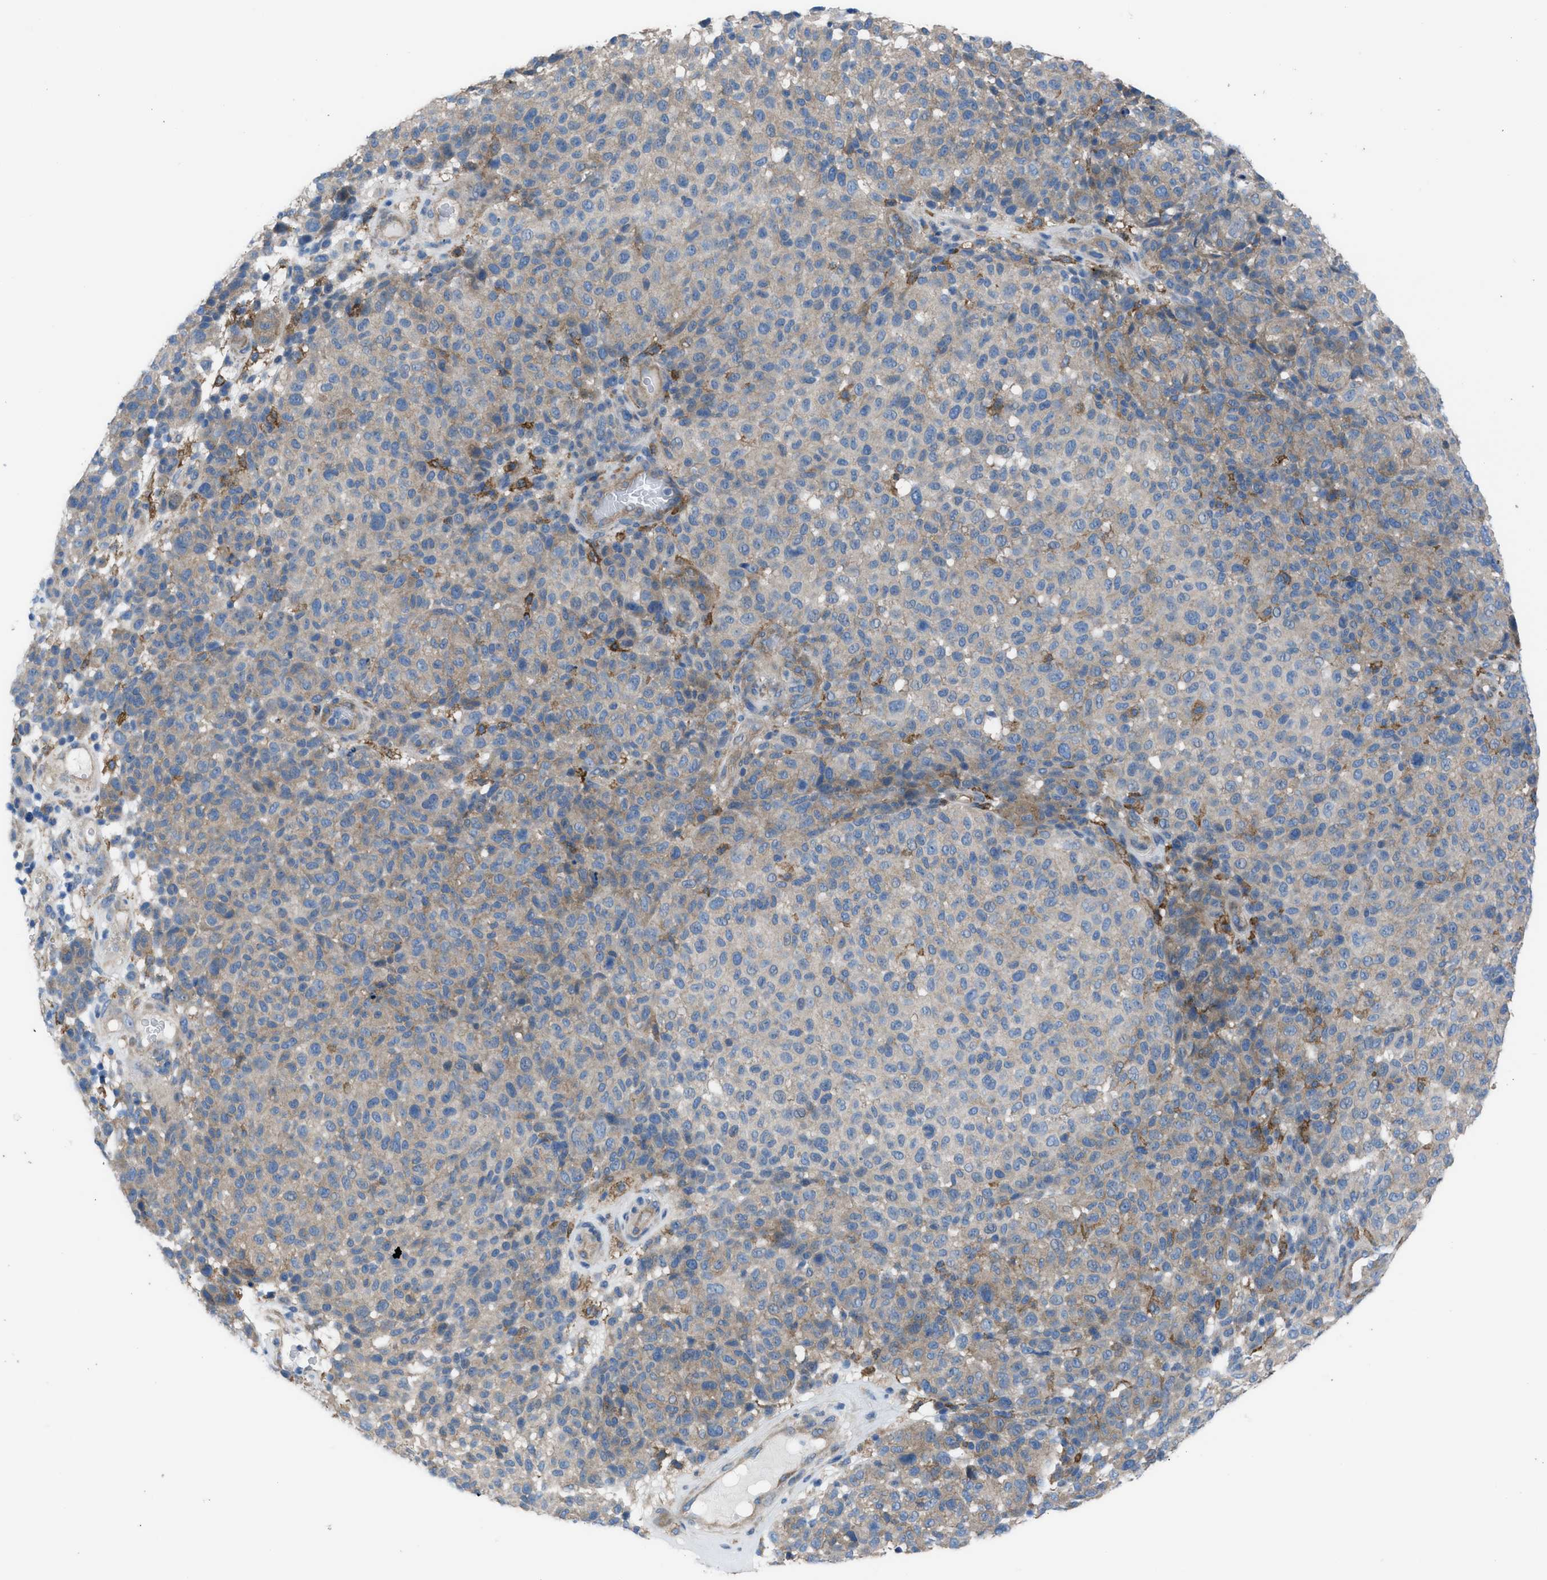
{"staining": {"intensity": "weak", "quantity": "<25%", "location": "cytoplasmic/membranous"}, "tissue": "melanoma", "cell_type": "Tumor cells", "image_type": "cancer", "snomed": [{"axis": "morphology", "description": "Malignant melanoma, NOS"}, {"axis": "topography", "description": "Skin"}], "caption": "Melanoma was stained to show a protein in brown. There is no significant positivity in tumor cells. (Immunohistochemistry, brightfield microscopy, high magnification).", "gene": "EGFR", "patient": {"sex": "male", "age": 59}}